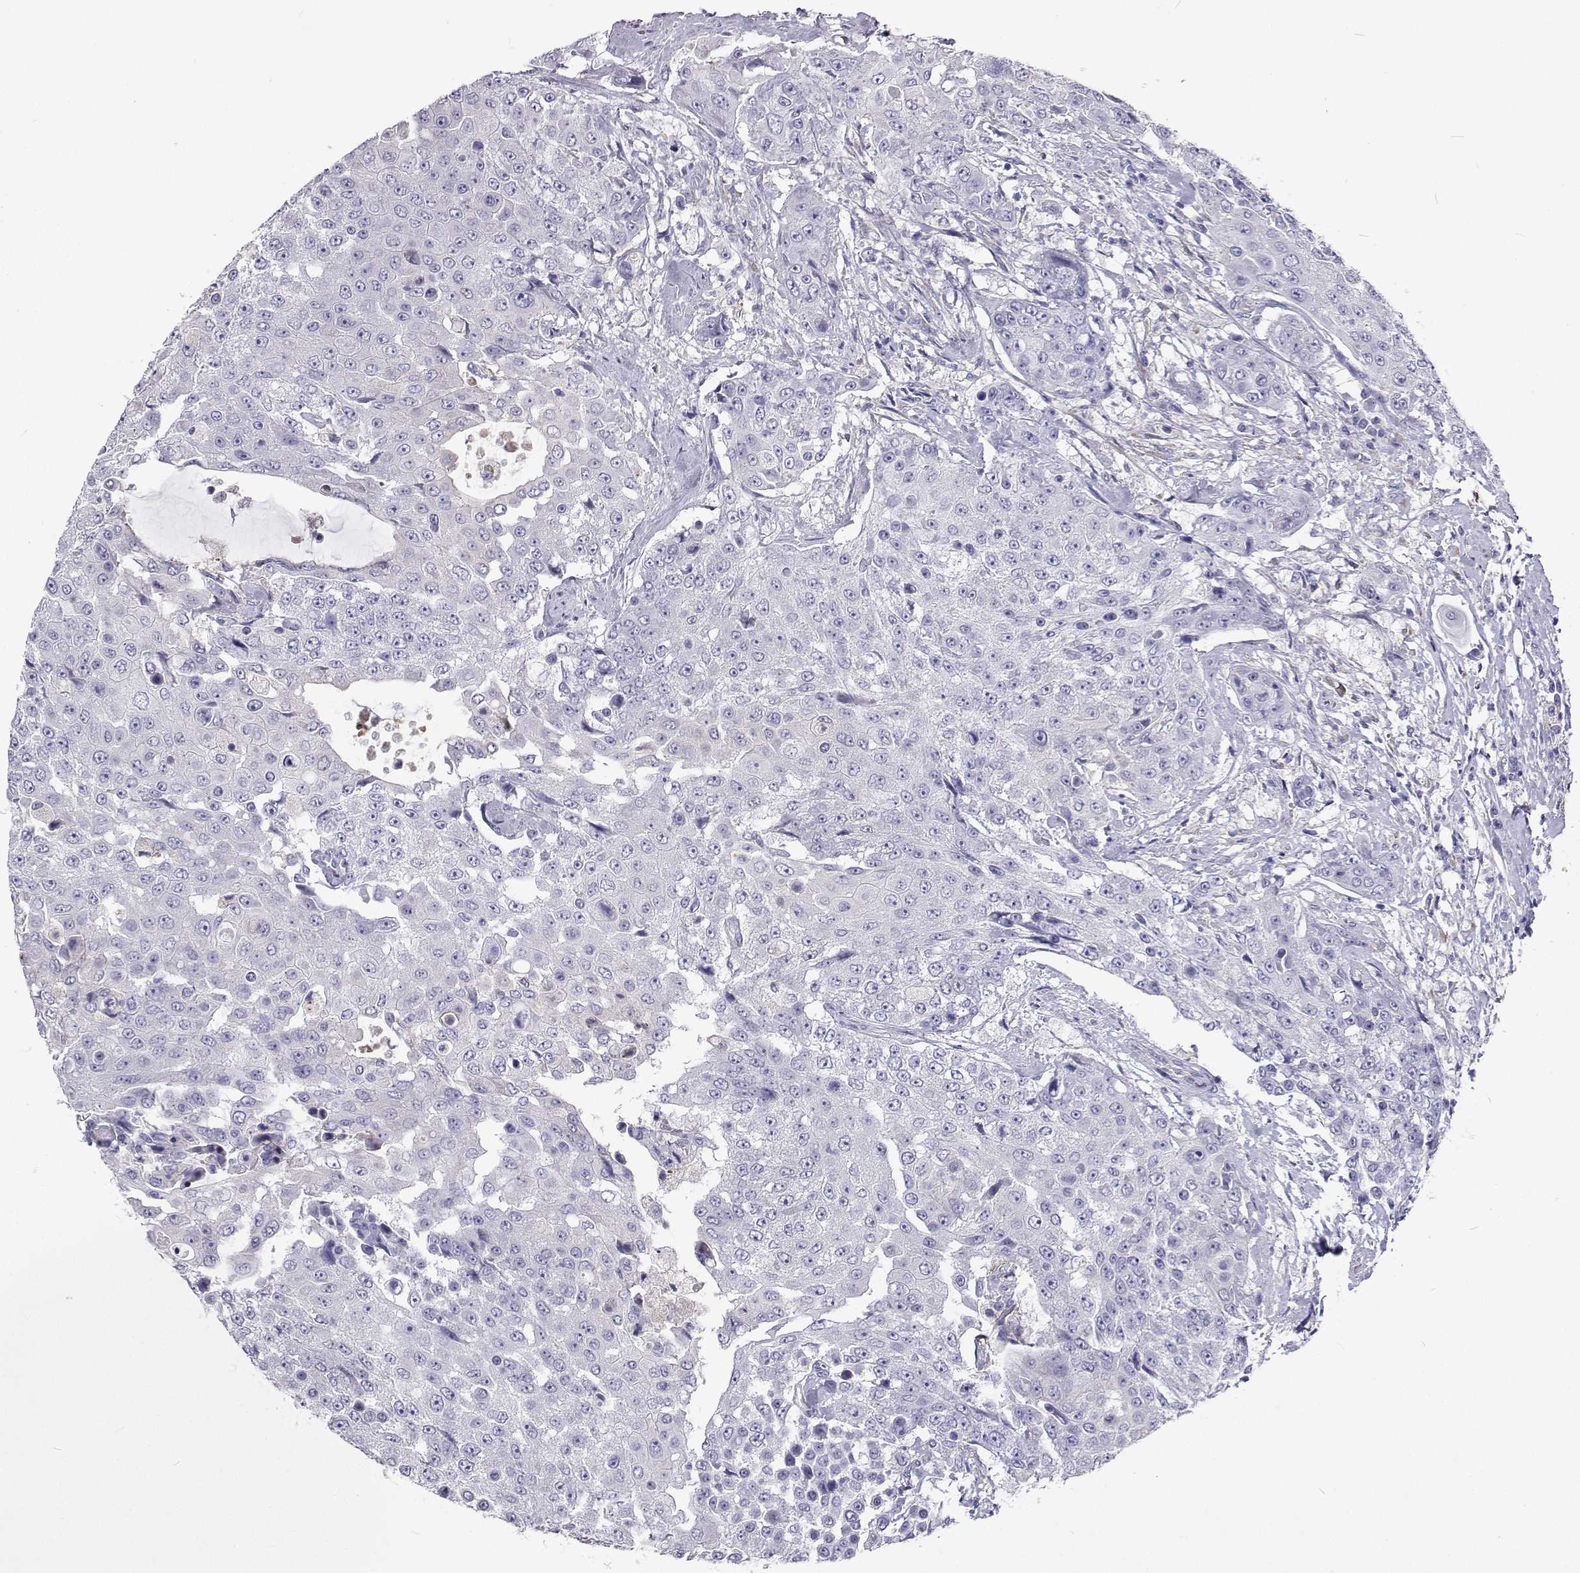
{"staining": {"intensity": "negative", "quantity": "none", "location": "none"}, "tissue": "urothelial cancer", "cell_type": "Tumor cells", "image_type": "cancer", "snomed": [{"axis": "morphology", "description": "Urothelial carcinoma, High grade"}, {"axis": "topography", "description": "Urinary bladder"}], "caption": "Immunohistochemical staining of urothelial cancer reveals no significant staining in tumor cells. (Immunohistochemistry, brightfield microscopy, high magnification).", "gene": "LHFPL7", "patient": {"sex": "female", "age": 63}}